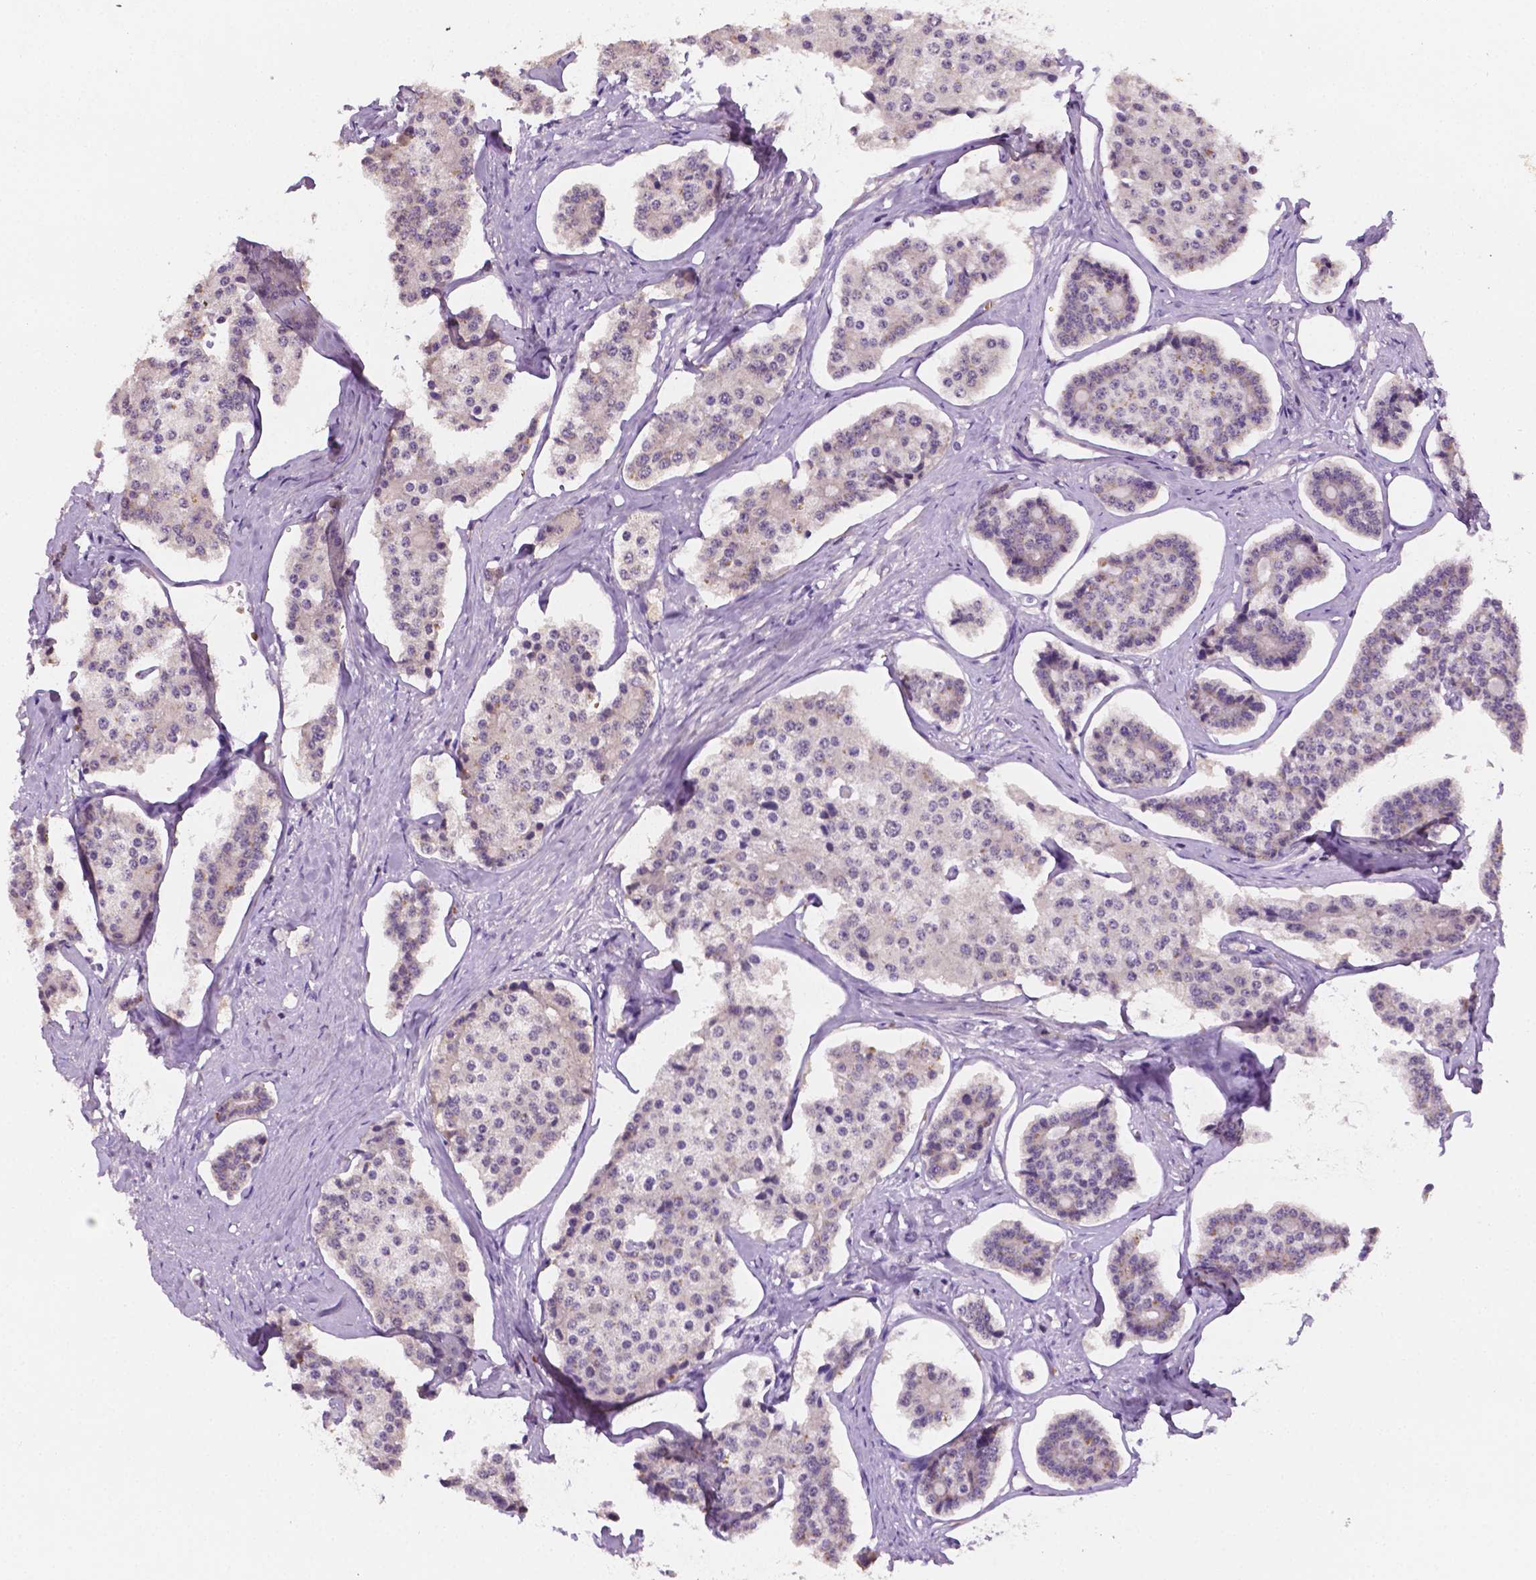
{"staining": {"intensity": "negative", "quantity": "none", "location": "none"}, "tissue": "carcinoid", "cell_type": "Tumor cells", "image_type": "cancer", "snomed": [{"axis": "morphology", "description": "Carcinoid, malignant, NOS"}, {"axis": "topography", "description": "Small intestine"}], "caption": "High magnification brightfield microscopy of carcinoid stained with DAB (3,3'-diaminobenzidine) (brown) and counterstained with hematoxylin (blue): tumor cells show no significant staining.", "gene": "MROH6", "patient": {"sex": "female", "age": 65}}